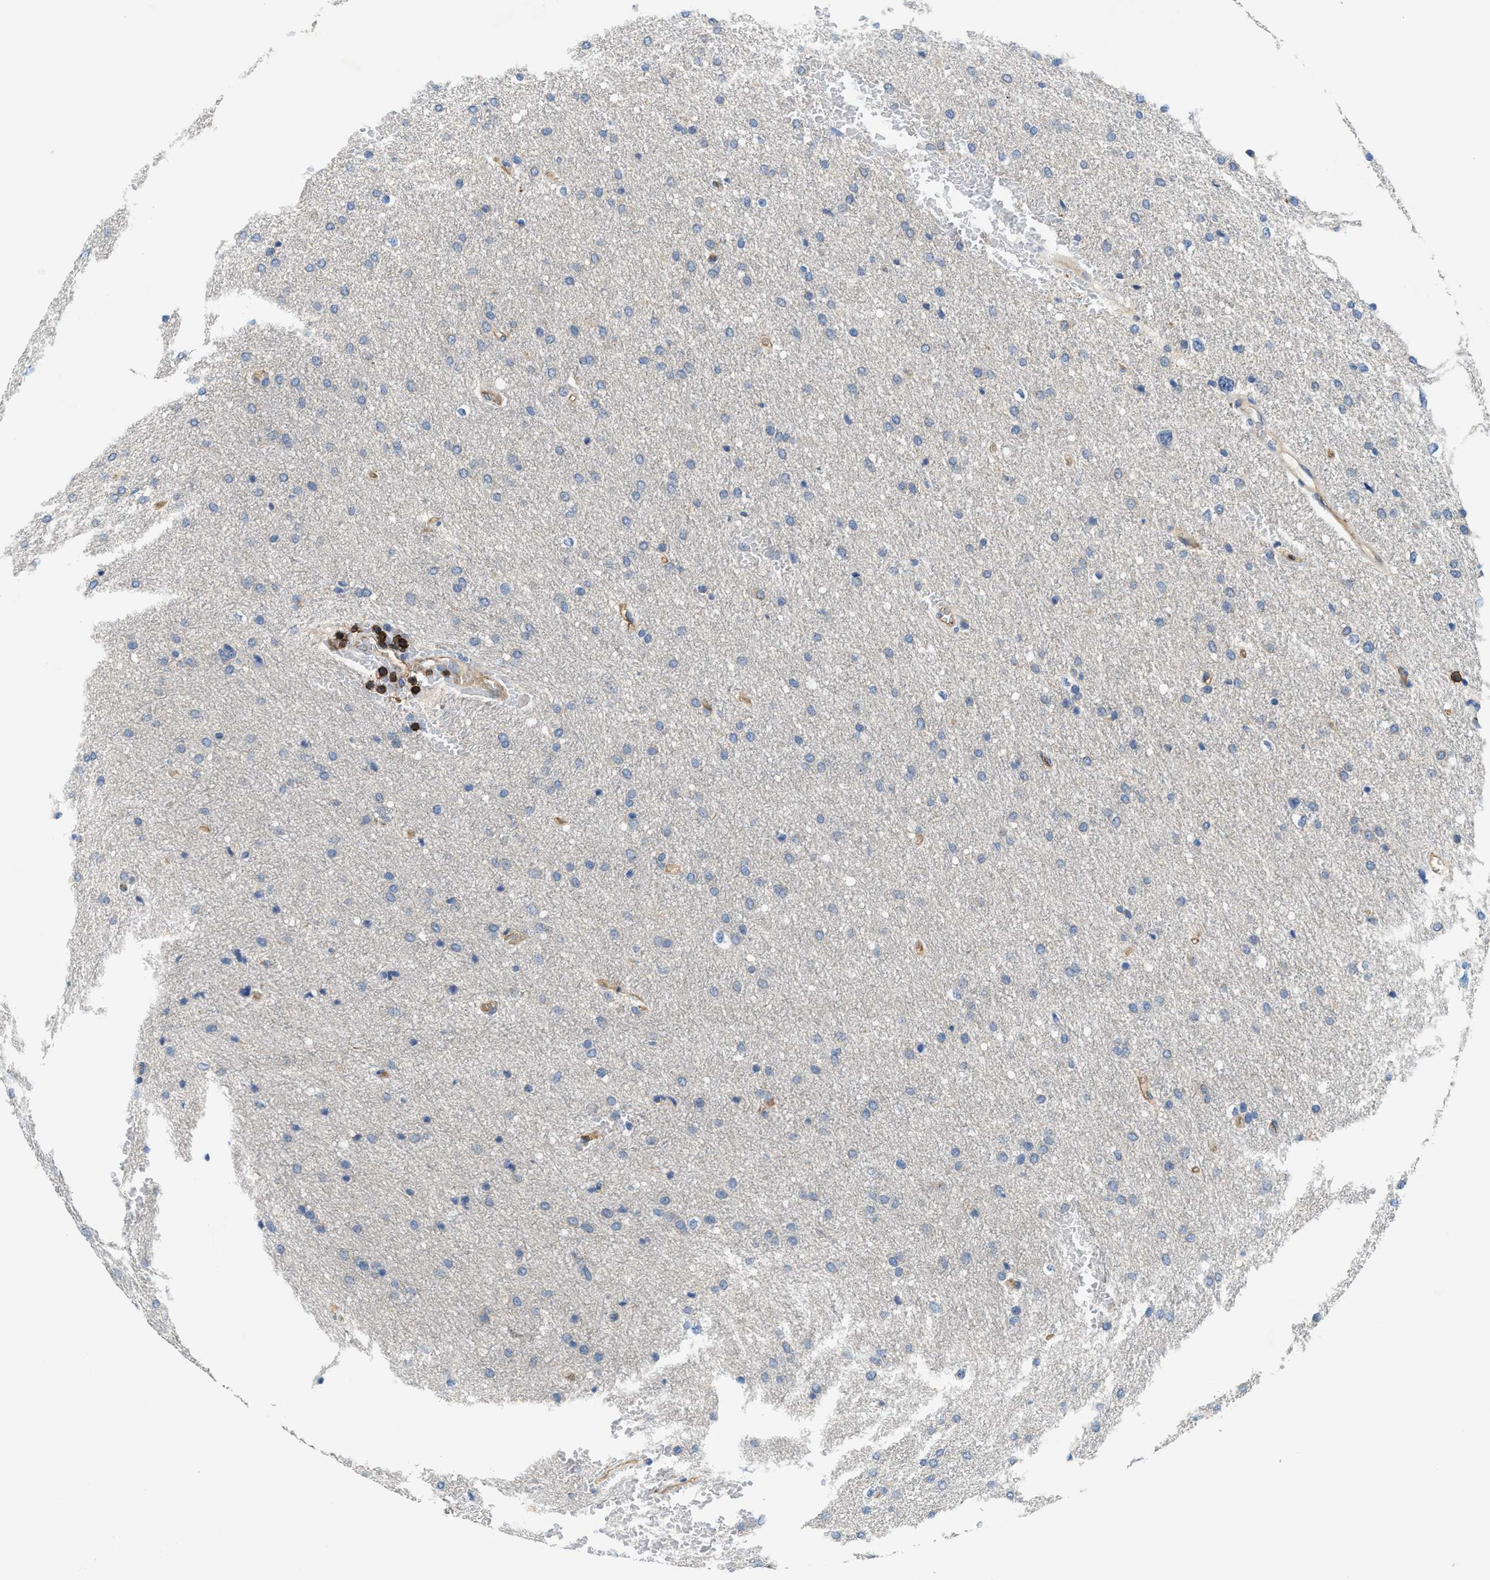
{"staining": {"intensity": "negative", "quantity": "none", "location": "none"}, "tissue": "glioma", "cell_type": "Tumor cells", "image_type": "cancer", "snomed": [{"axis": "morphology", "description": "Glioma, malignant, Low grade"}, {"axis": "topography", "description": "Brain"}], "caption": "DAB (3,3'-diaminobenzidine) immunohistochemical staining of malignant low-grade glioma shows no significant staining in tumor cells. Nuclei are stained in blue.", "gene": "MYO1G", "patient": {"sex": "female", "age": 37}}